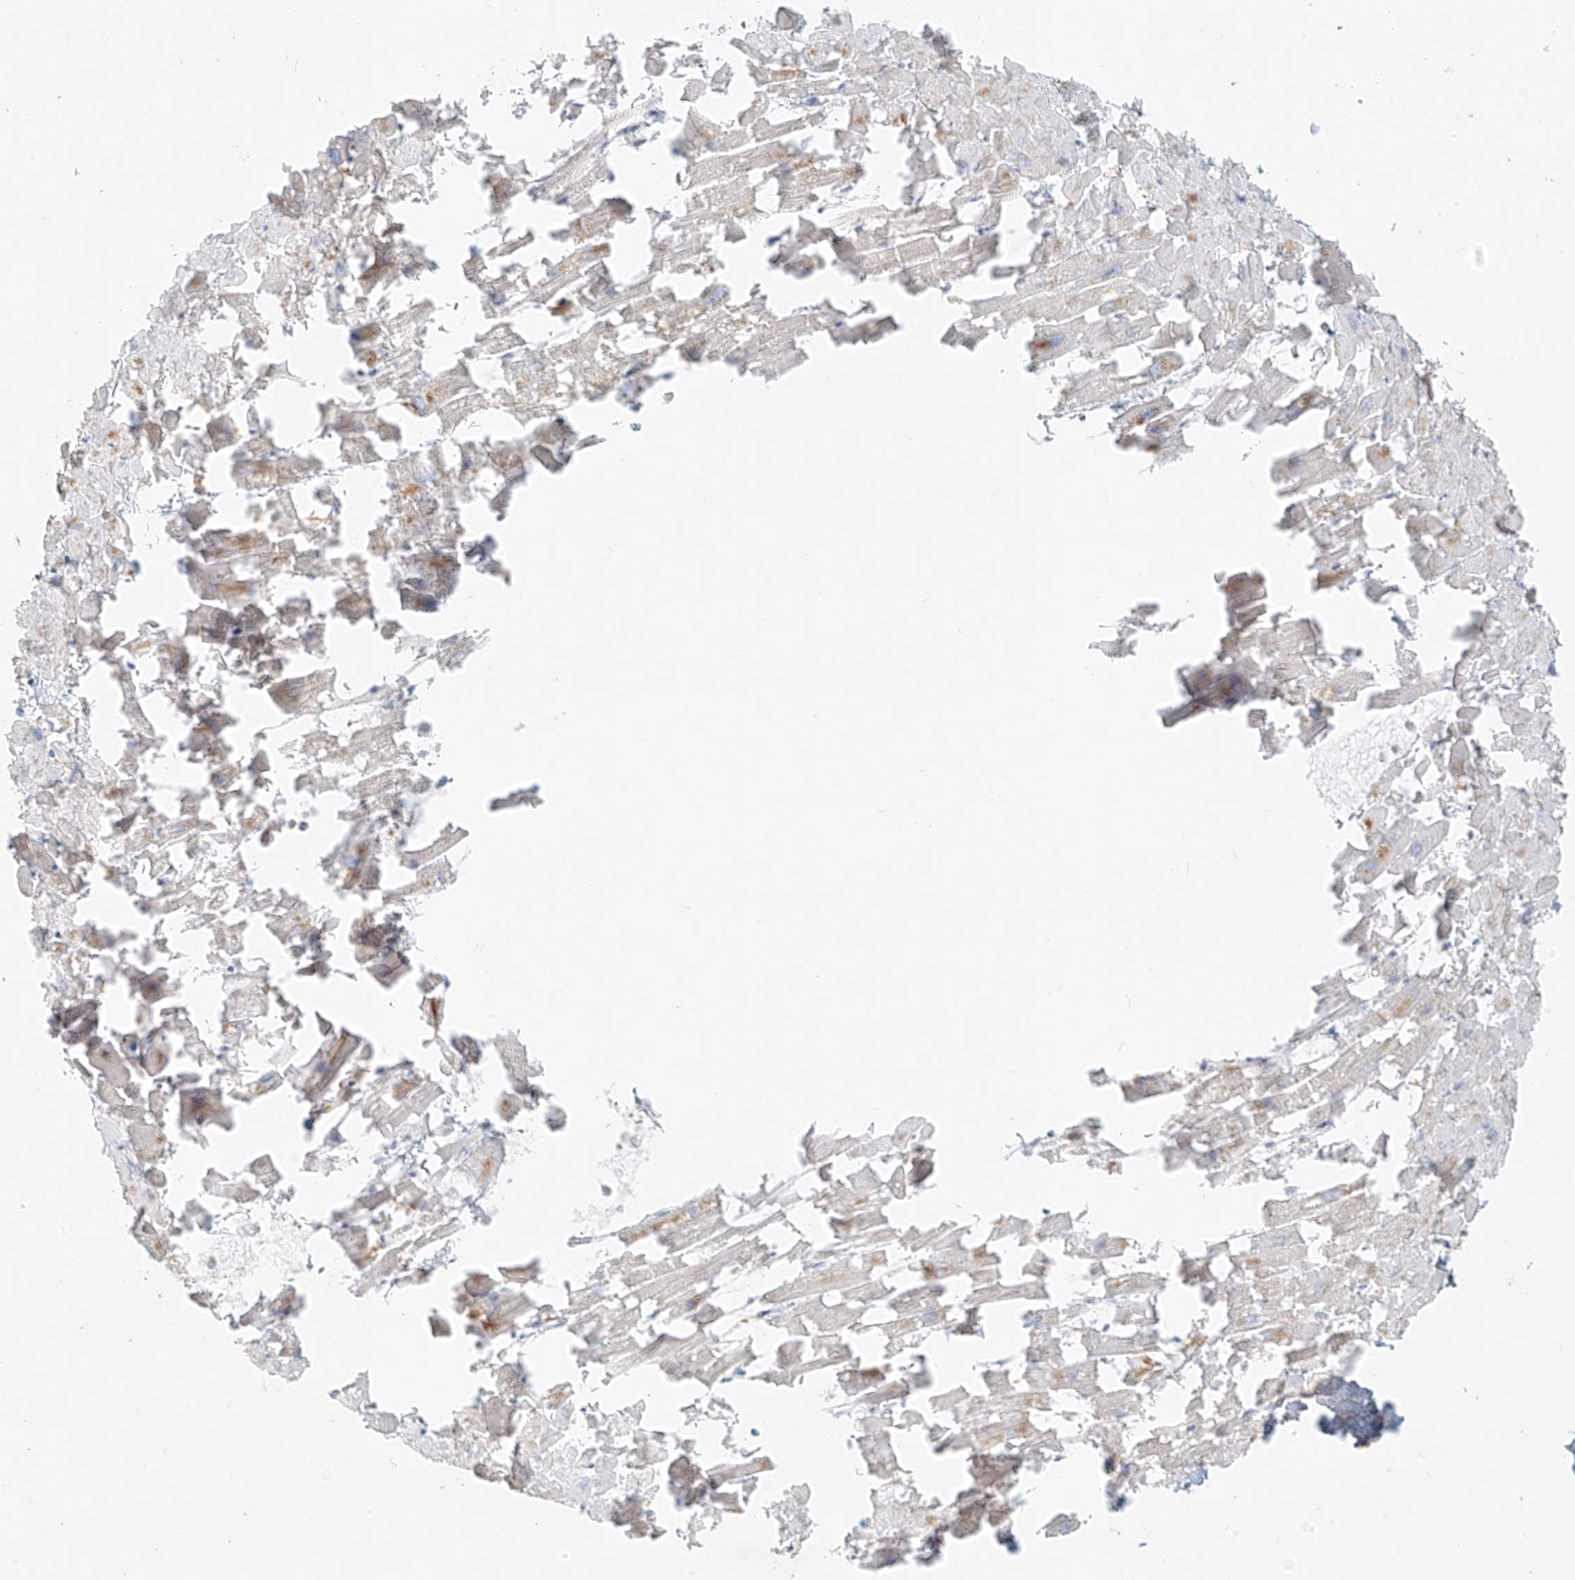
{"staining": {"intensity": "weak", "quantity": "<25%", "location": "cytoplasmic/membranous"}, "tissue": "heart muscle", "cell_type": "Cardiomyocytes", "image_type": "normal", "snomed": [{"axis": "morphology", "description": "Normal tissue, NOS"}, {"axis": "topography", "description": "Heart"}], "caption": "DAB immunohistochemical staining of normal heart muscle displays no significant staining in cardiomyocytes. (DAB immunohistochemistry, high magnification).", "gene": "ABCD1", "patient": {"sex": "female", "age": 64}}